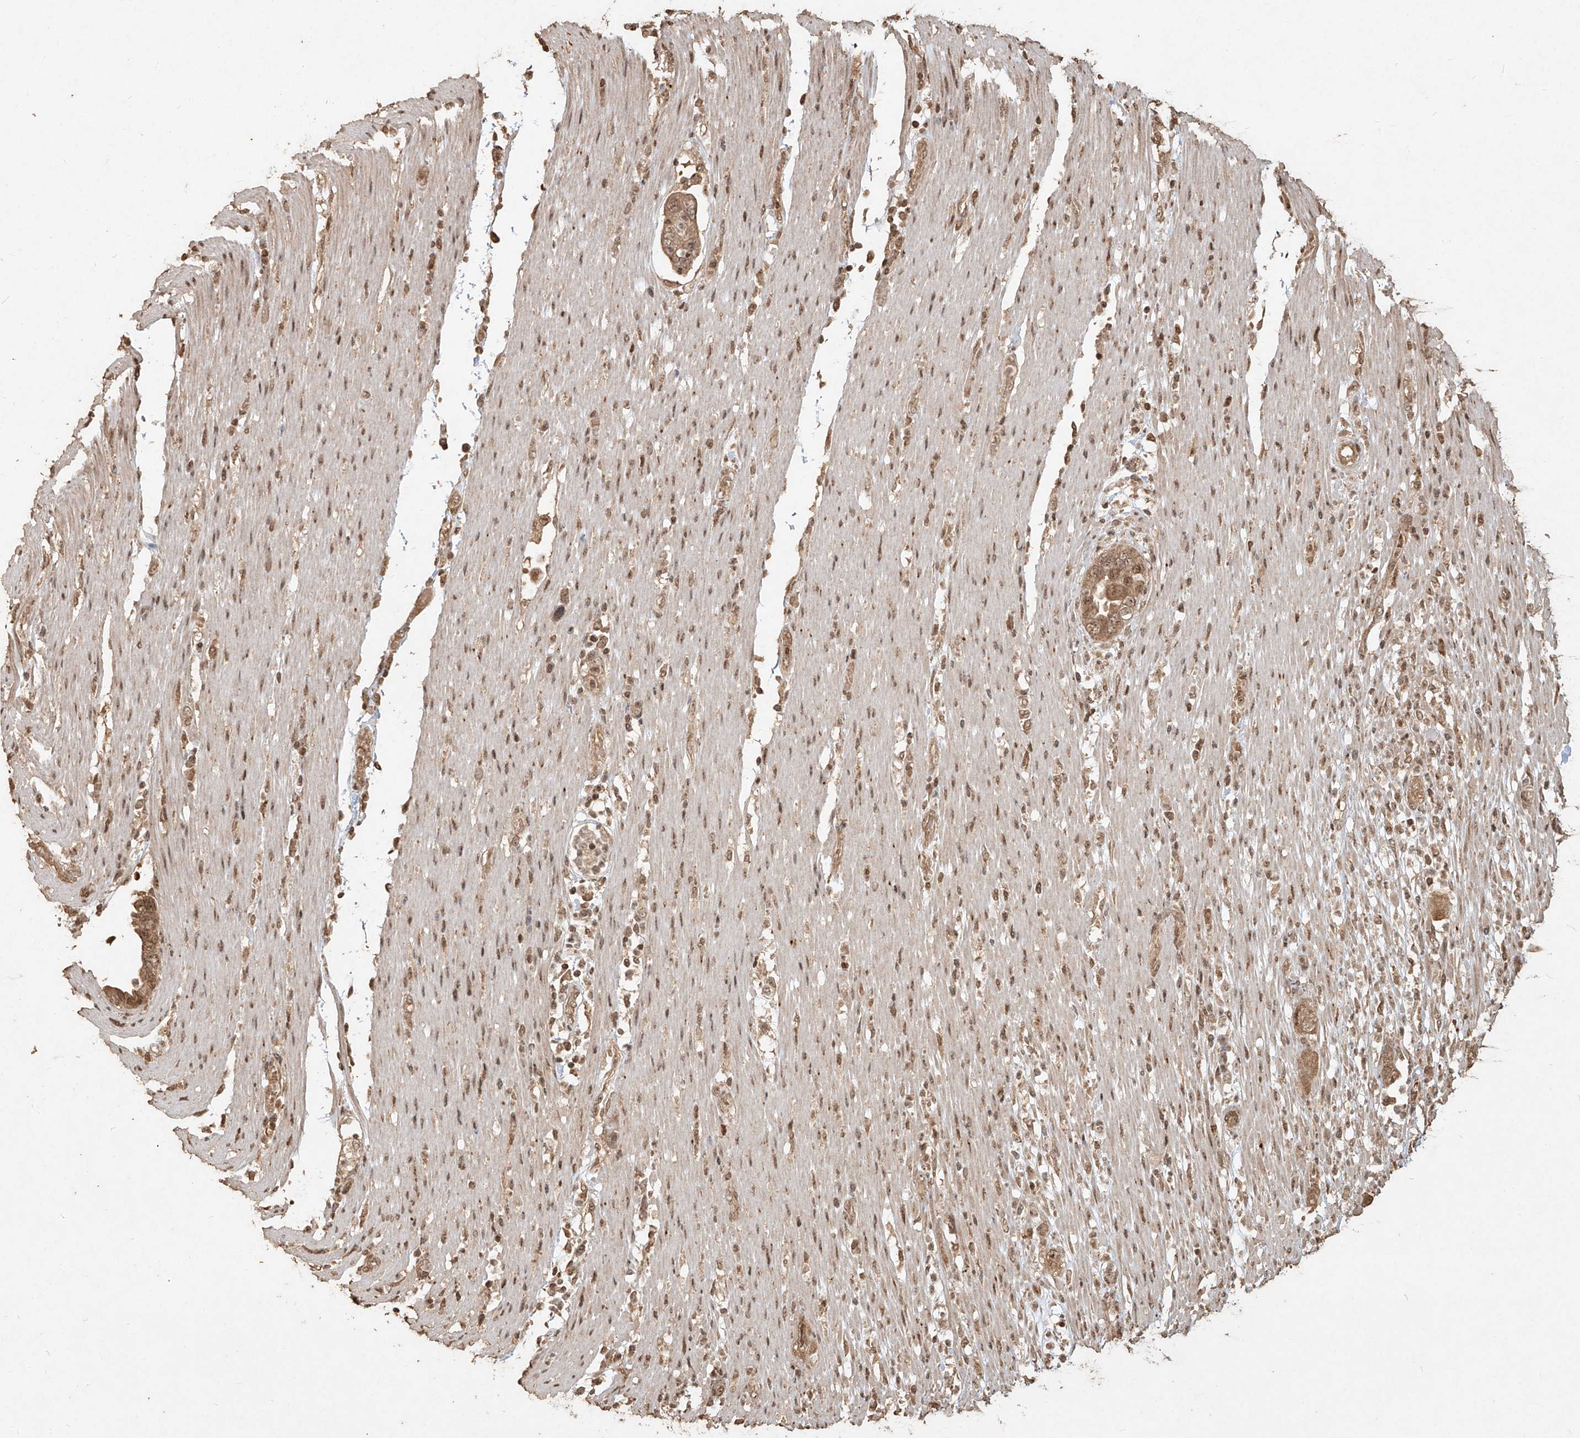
{"staining": {"intensity": "moderate", "quantity": ">75%", "location": "cytoplasmic/membranous,nuclear"}, "tissue": "pancreatic cancer", "cell_type": "Tumor cells", "image_type": "cancer", "snomed": [{"axis": "morphology", "description": "Adenocarcinoma, NOS"}, {"axis": "topography", "description": "Pancreas"}], "caption": "Brown immunohistochemical staining in adenocarcinoma (pancreatic) demonstrates moderate cytoplasmic/membranous and nuclear expression in about >75% of tumor cells. (DAB IHC with brightfield microscopy, high magnification).", "gene": "UBE2K", "patient": {"sex": "female", "age": 71}}